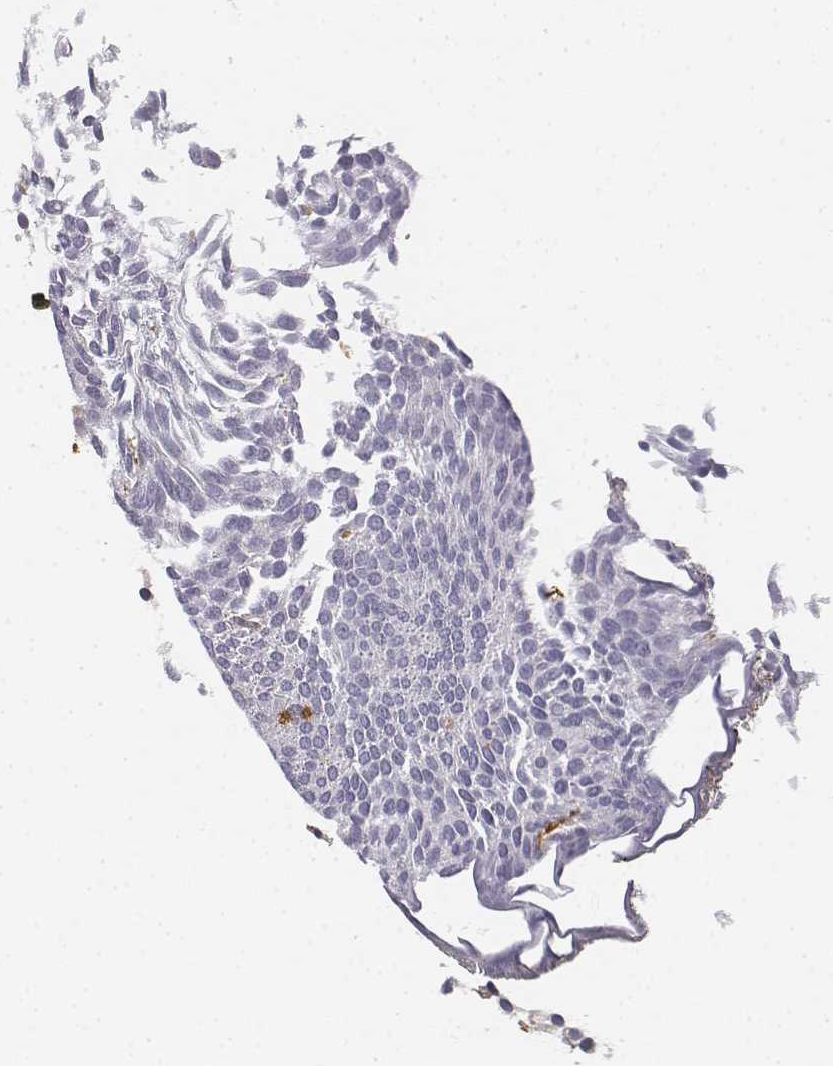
{"staining": {"intensity": "negative", "quantity": "none", "location": "none"}, "tissue": "urothelial cancer", "cell_type": "Tumor cells", "image_type": "cancer", "snomed": [{"axis": "morphology", "description": "Urothelial carcinoma, Low grade"}, {"axis": "topography", "description": "Urinary bladder"}], "caption": "DAB (3,3'-diaminobenzidine) immunohistochemical staining of urothelial cancer reveals no significant staining in tumor cells.", "gene": "CD14", "patient": {"sex": "male", "age": 63}}